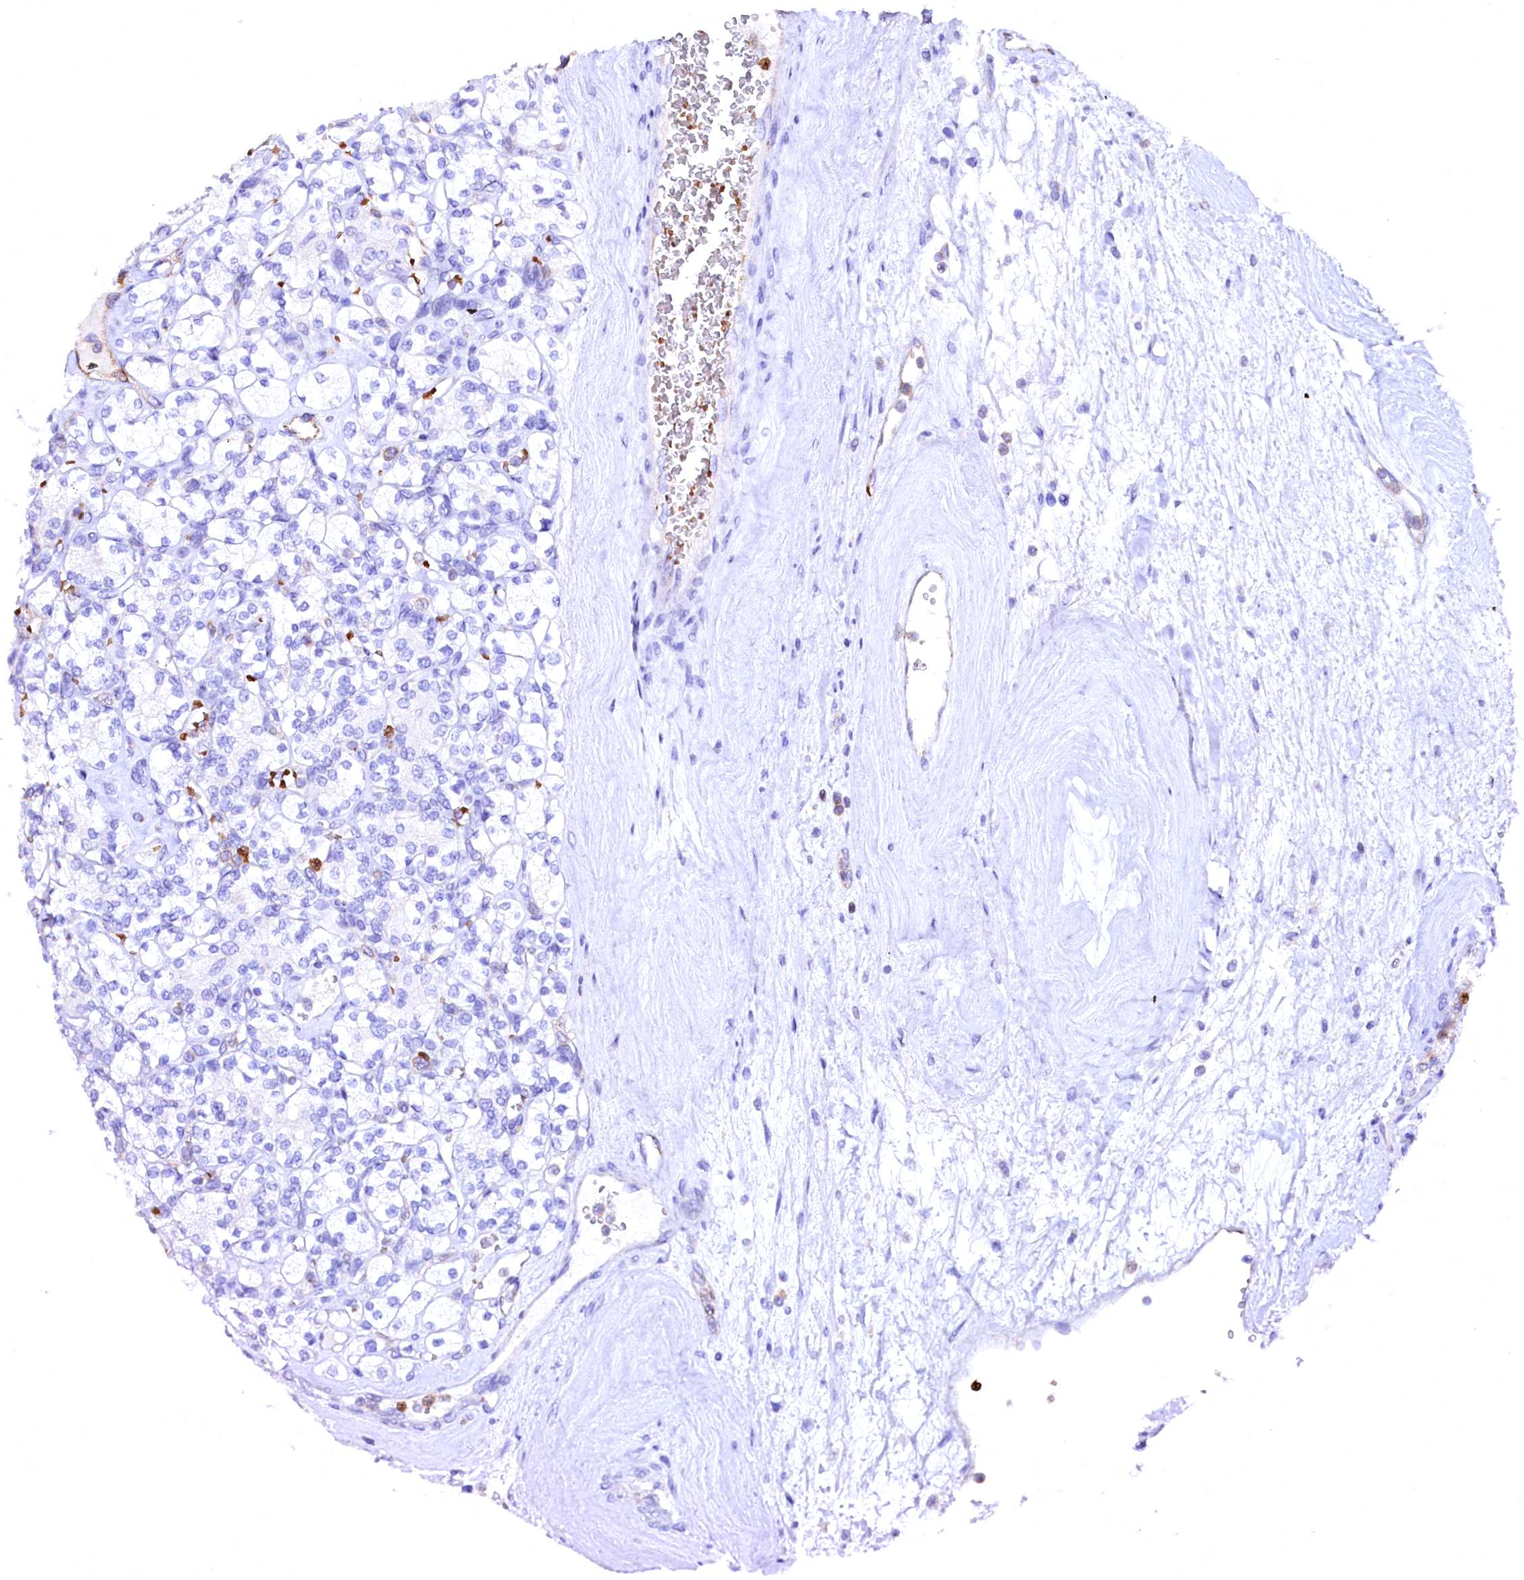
{"staining": {"intensity": "negative", "quantity": "none", "location": "none"}, "tissue": "renal cancer", "cell_type": "Tumor cells", "image_type": "cancer", "snomed": [{"axis": "morphology", "description": "Adenocarcinoma, NOS"}, {"axis": "topography", "description": "Kidney"}], "caption": "Tumor cells show no significant protein staining in renal adenocarcinoma. Nuclei are stained in blue.", "gene": "RAB27A", "patient": {"sex": "male", "age": 77}}